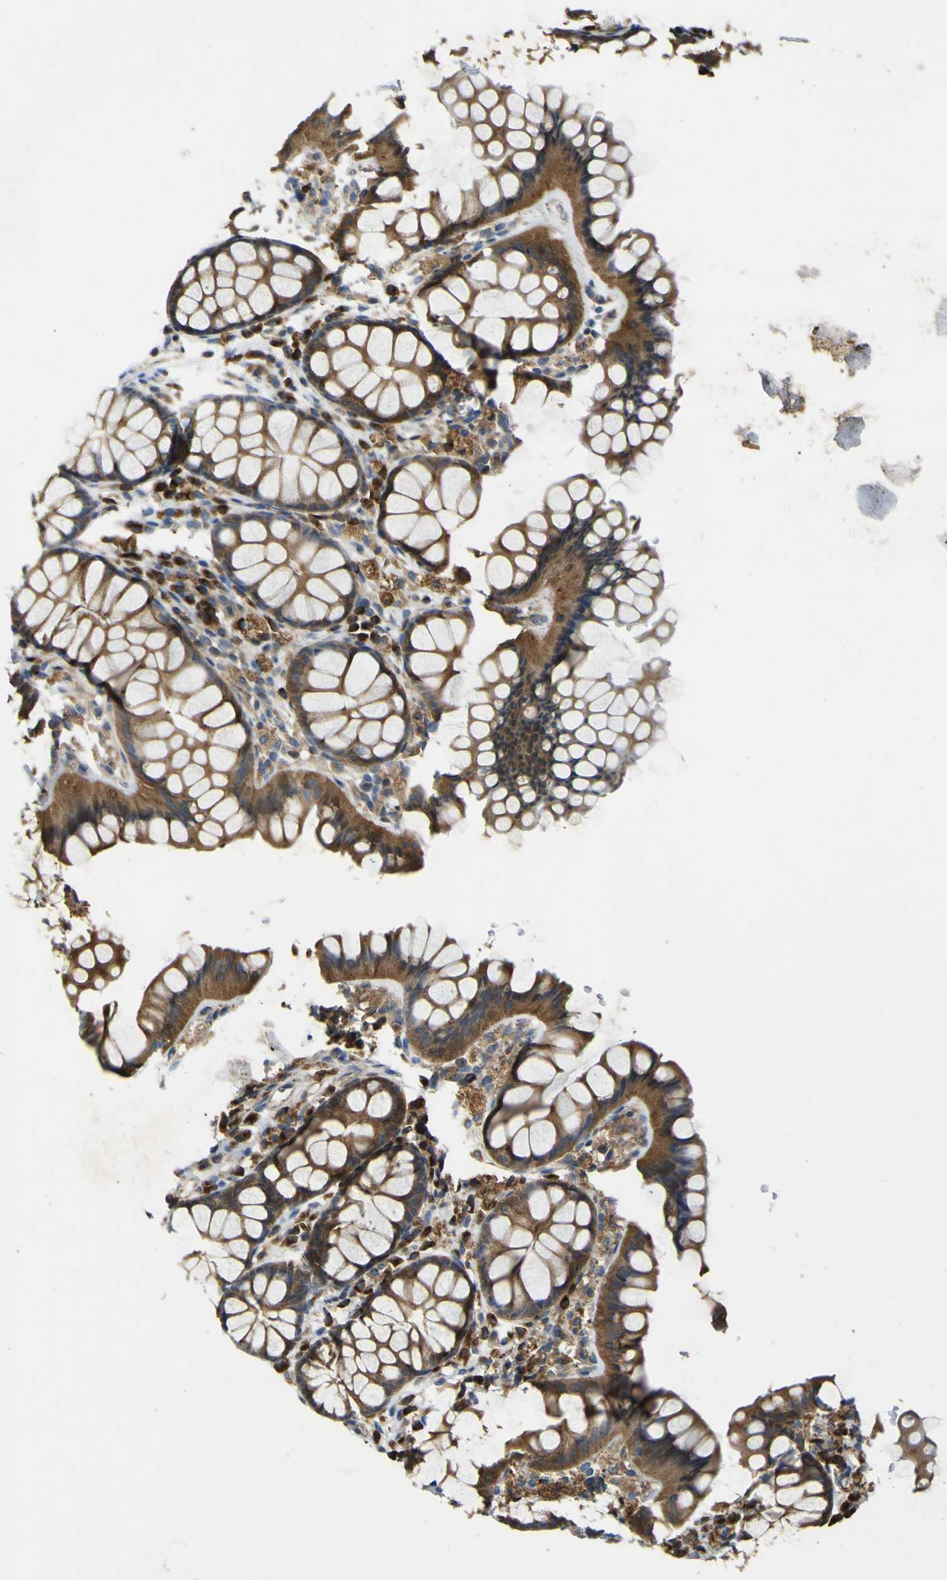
{"staining": {"intensity": "weak", "quantity": ">75%", "location": "cytoplasmic/membranous"}, "tissue": "colon", "cell_type": "Endothelial cells", "image_type": "normal", "snomed": [{"axis": "morphology", "description": "Normal tissue, NOS"}, {"axis": "topography", "description": "Colon"}], "caption": "IHC of normal human colon displays low levels of weak cytoplasmic/membranous positivity in approximately >75% of endothelial cells.", "gene": "EML2", "patient": {"sex": "female", "age": 55}}